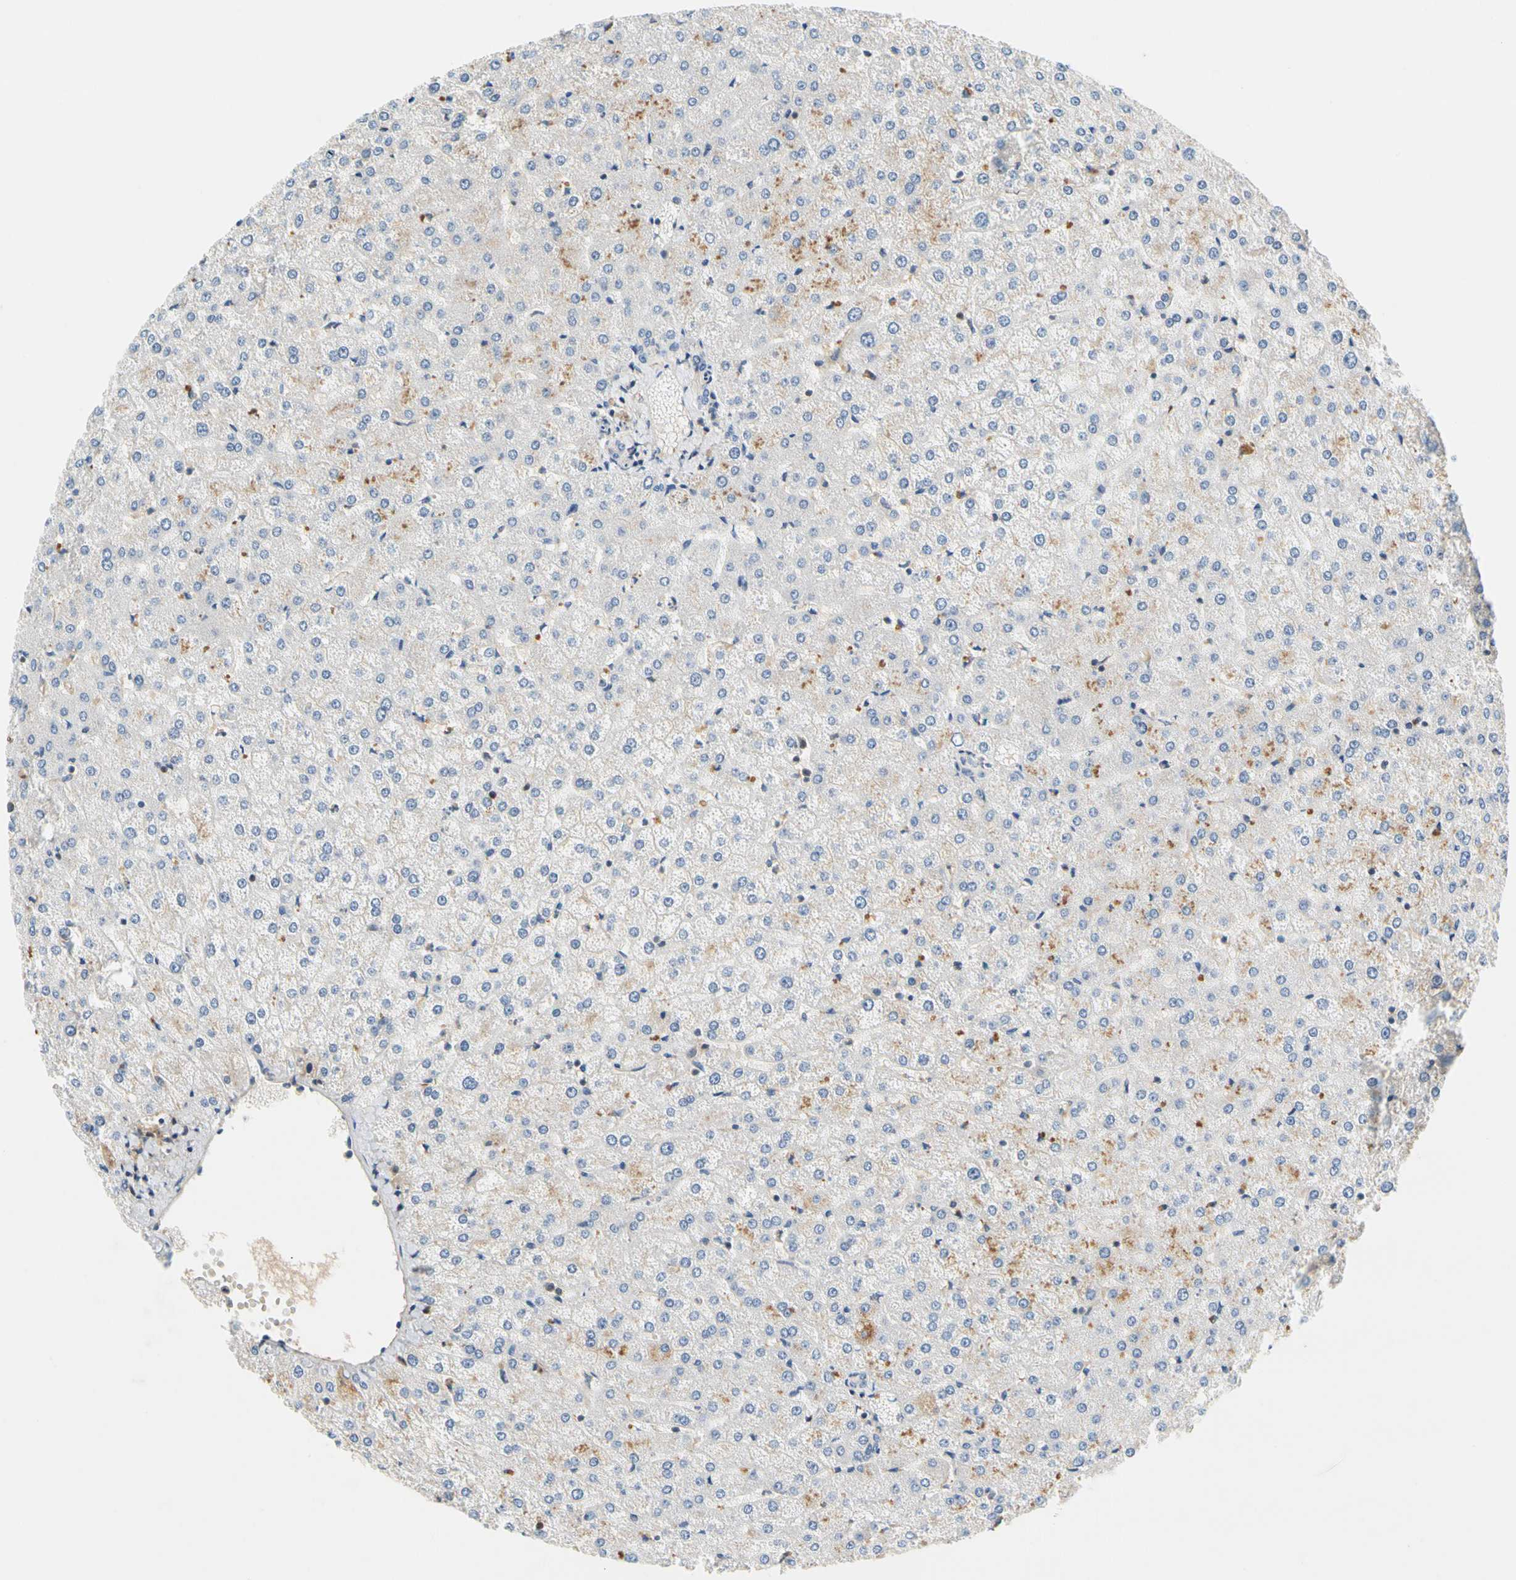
{"staining": {"intensity": "negative", "quantity": "none", "location": "none"}, "tissue": "liver", "cell_type": "Cholangiocytes", "image_type": "normal", "snomed": [{"axis": "morphology", "description": "Normal tissue, NOS"}, {"axis": "topography", "description": "Liver"}], "caption": "DAB immunohistochemical staining of normal human liver exhibits no significant staining in cholangiocytes.", "gene": "SP140", "patient": {"sex": "female", "age": 32}}